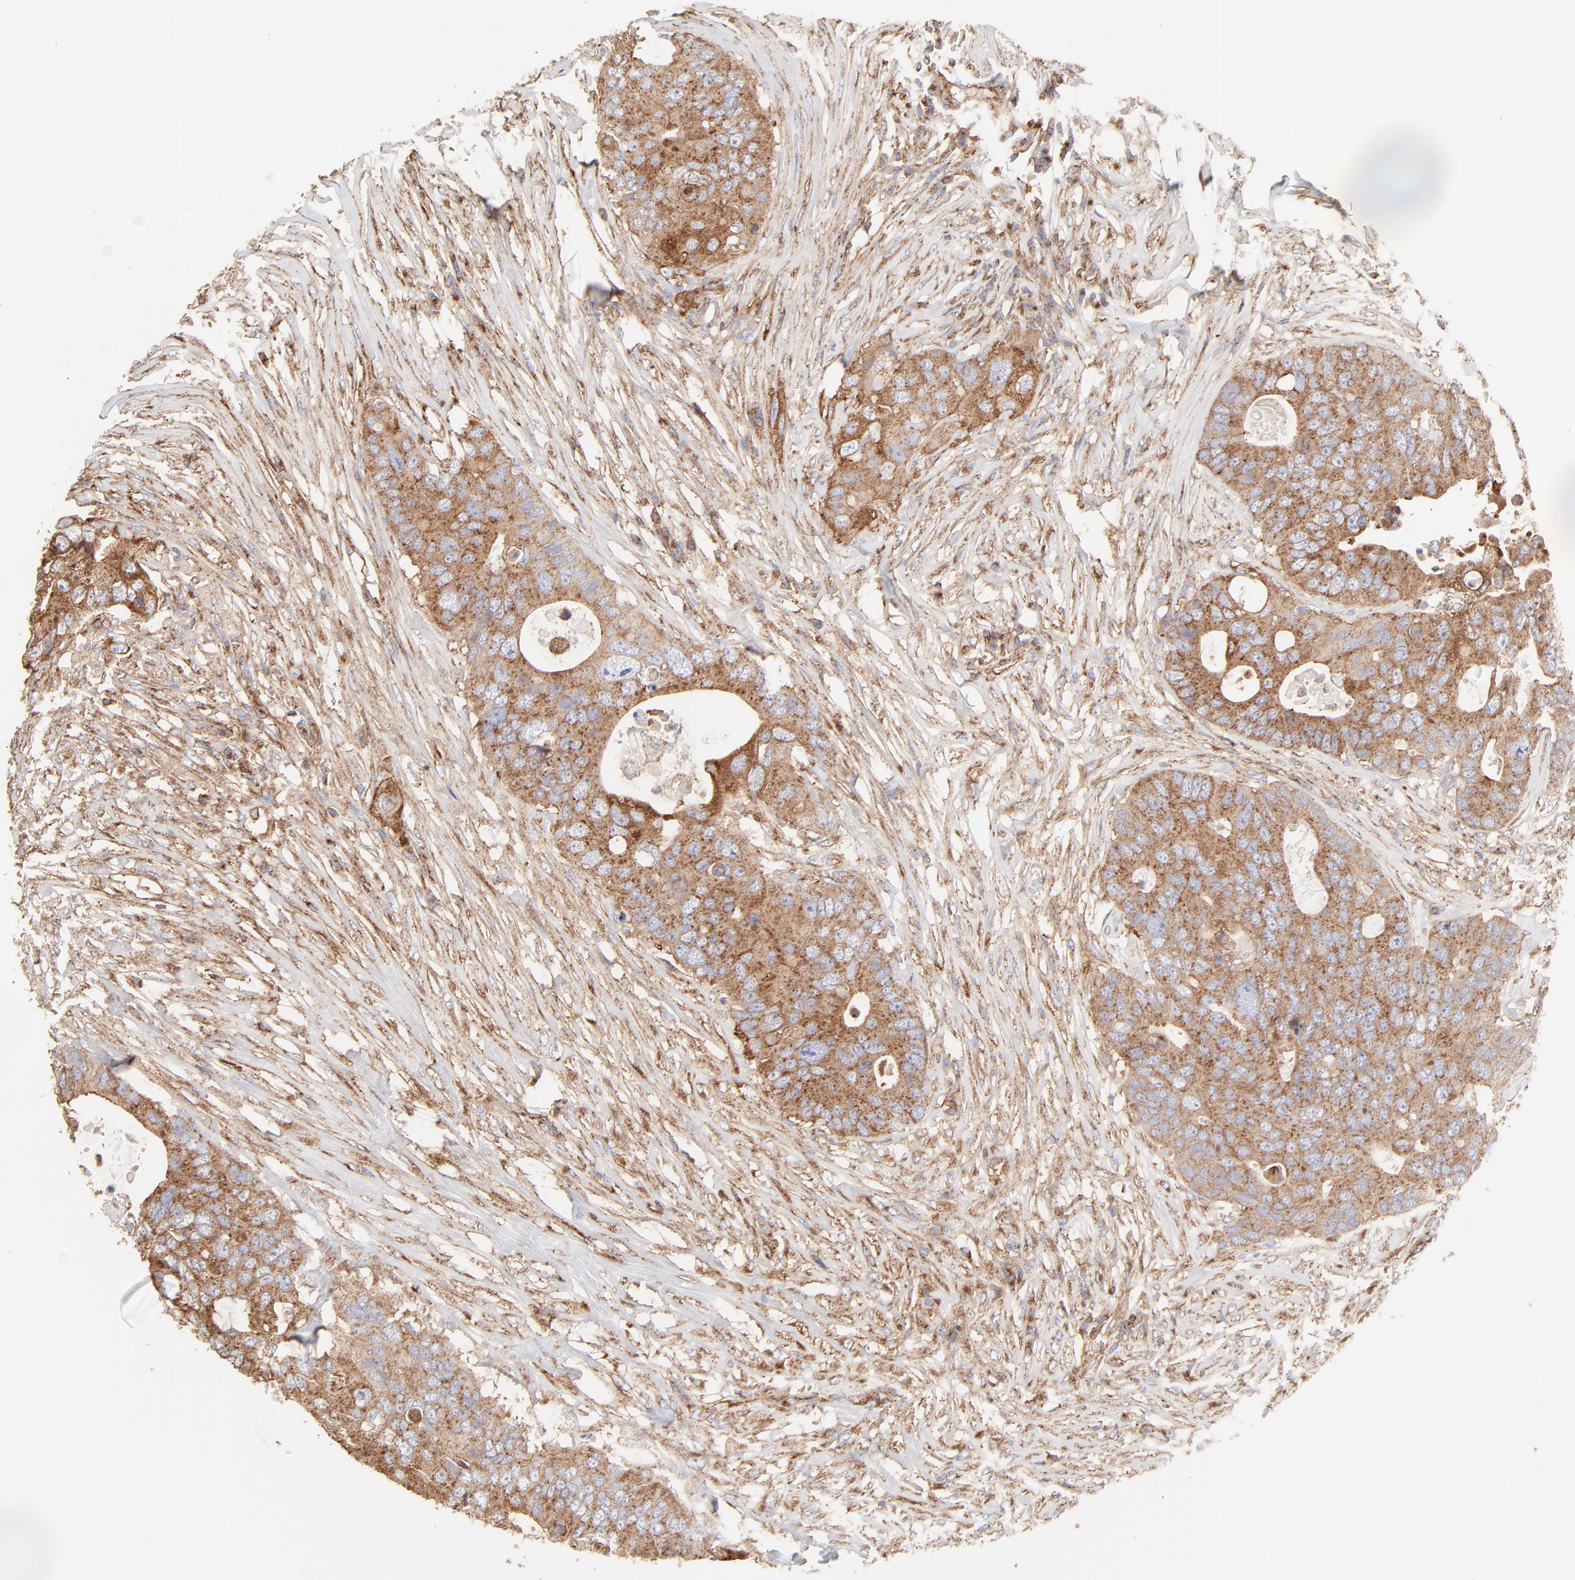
{"staining": {"intensity": "moderate", "quantity": ">75%", "location": "cytoplasmic/membranous"}, "tissue": "colorectal cancer", "cell_type": "Tumor cells", "image_type": "cancer", "snomed": [{"axis": "morphology", "description": "Adenocarcinoma, NOS"}, {"axis": "topography", "description": "Colon"}], "caption": "DAB (3,3'-diaminobenzidine) immunohistochemical staining of colorectal cancer (adenocarcinoma) displays moderate cytoplasmic/membranous protein staining in approximately >75% of tumor cells. (DAB = brown stain, brightfield microscopy at high magnification).", "gene": "CLTB", "patient": {"sex": "male", "age": 71}}